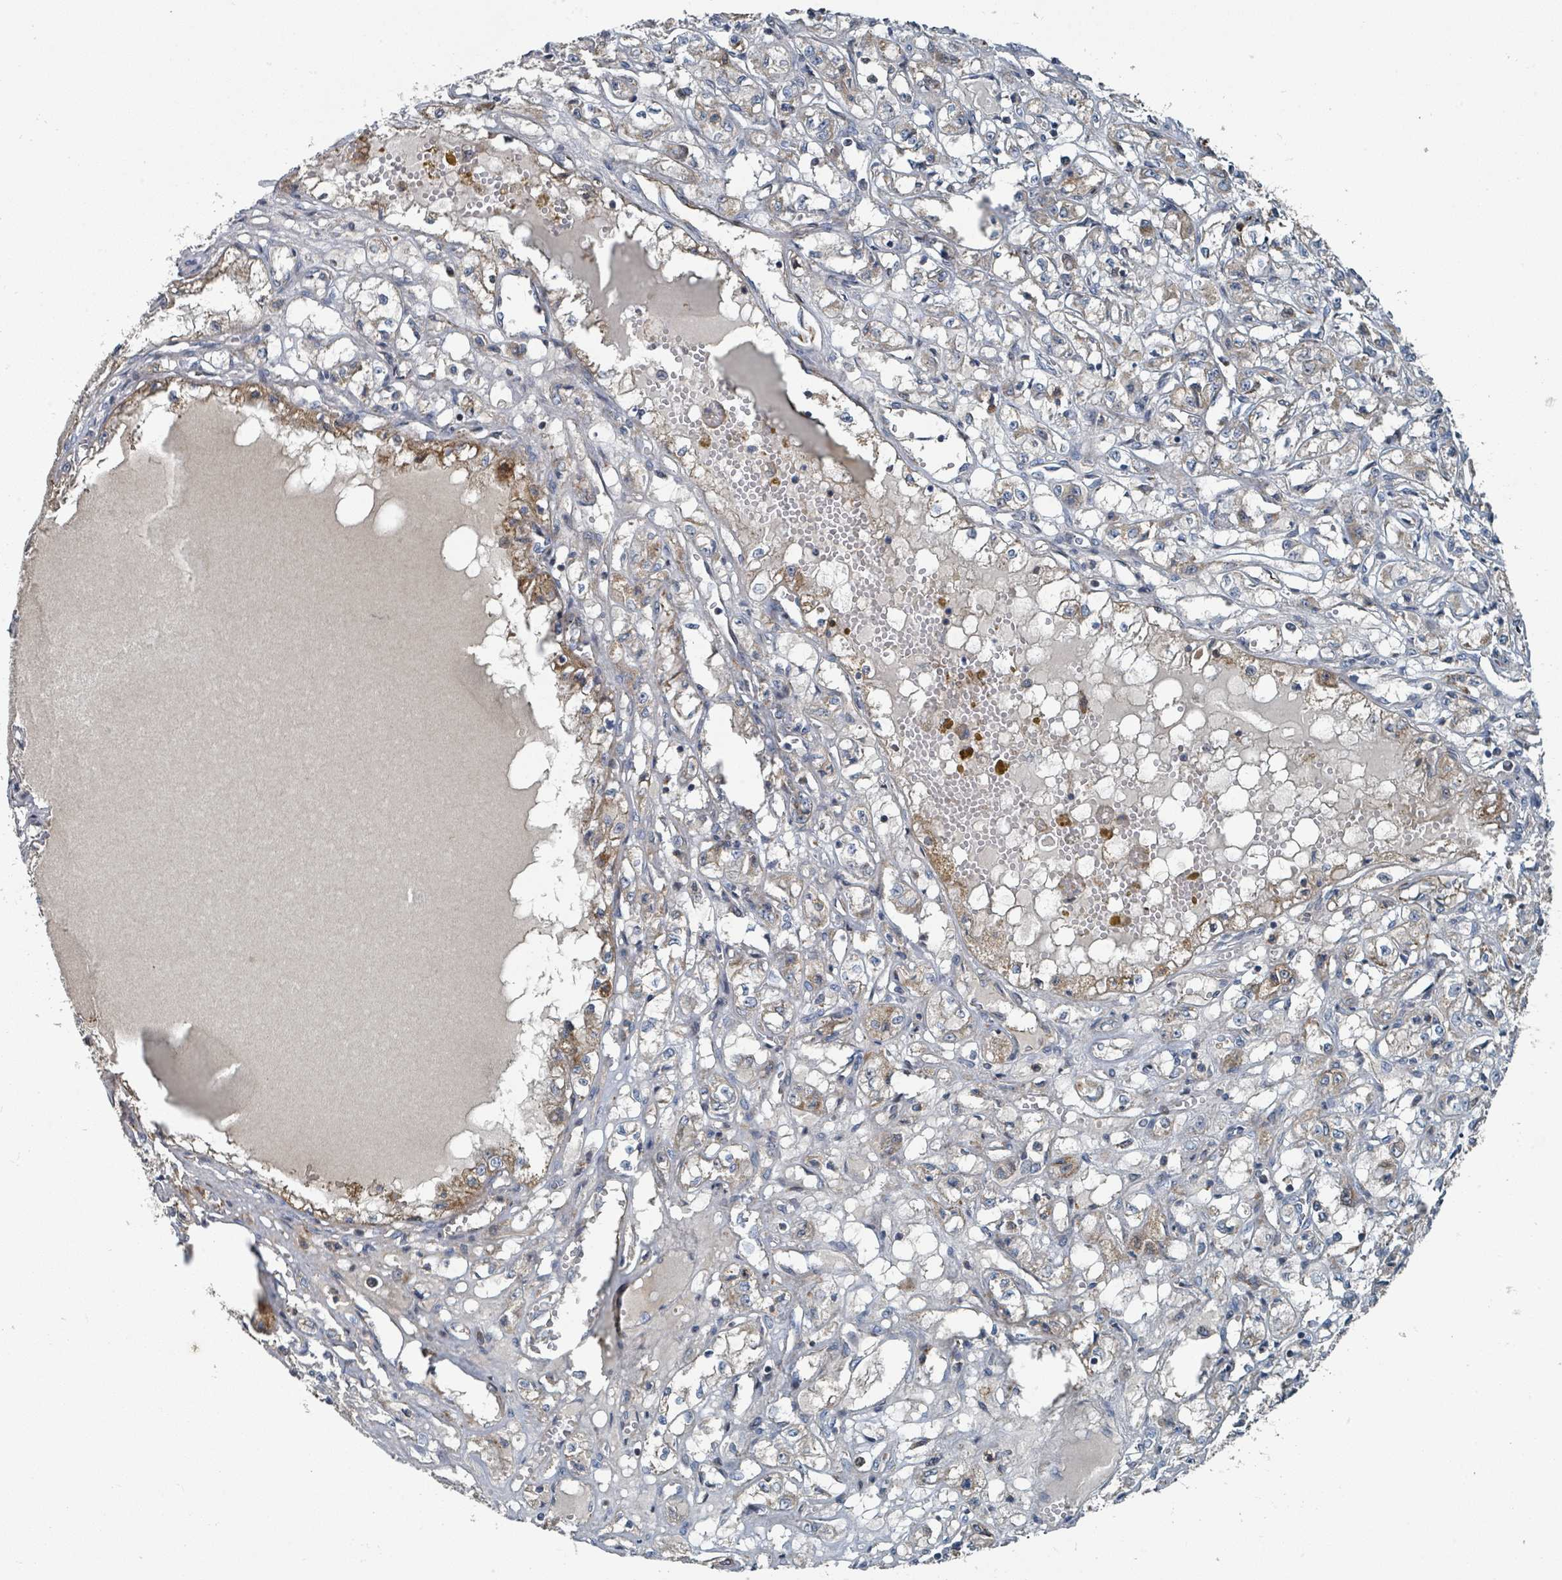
{"staining": {"intensity": "moderate", "quantity": "<25%", "location": "cytoplasmic/membranous"}, "tissue": "renal cancer", "cell_type": "Tumor cells", "image_type": "cancer", "snomed": [{"axis": "morphology", "description": "Adenocarcinoma, NOS"}, {"axis": "topography", "description": "Kidney"}], "caption": "Immunohistochemistry (IHC) micrograph of renal adenocarcinoma stained for a protein (brown), which shows low levels of moderate cytoplasmic/membranous expression in approximately <25% of tumor cells.", "gene": "DIPK2A", "patient": {"sex": "male", "age": 56}}